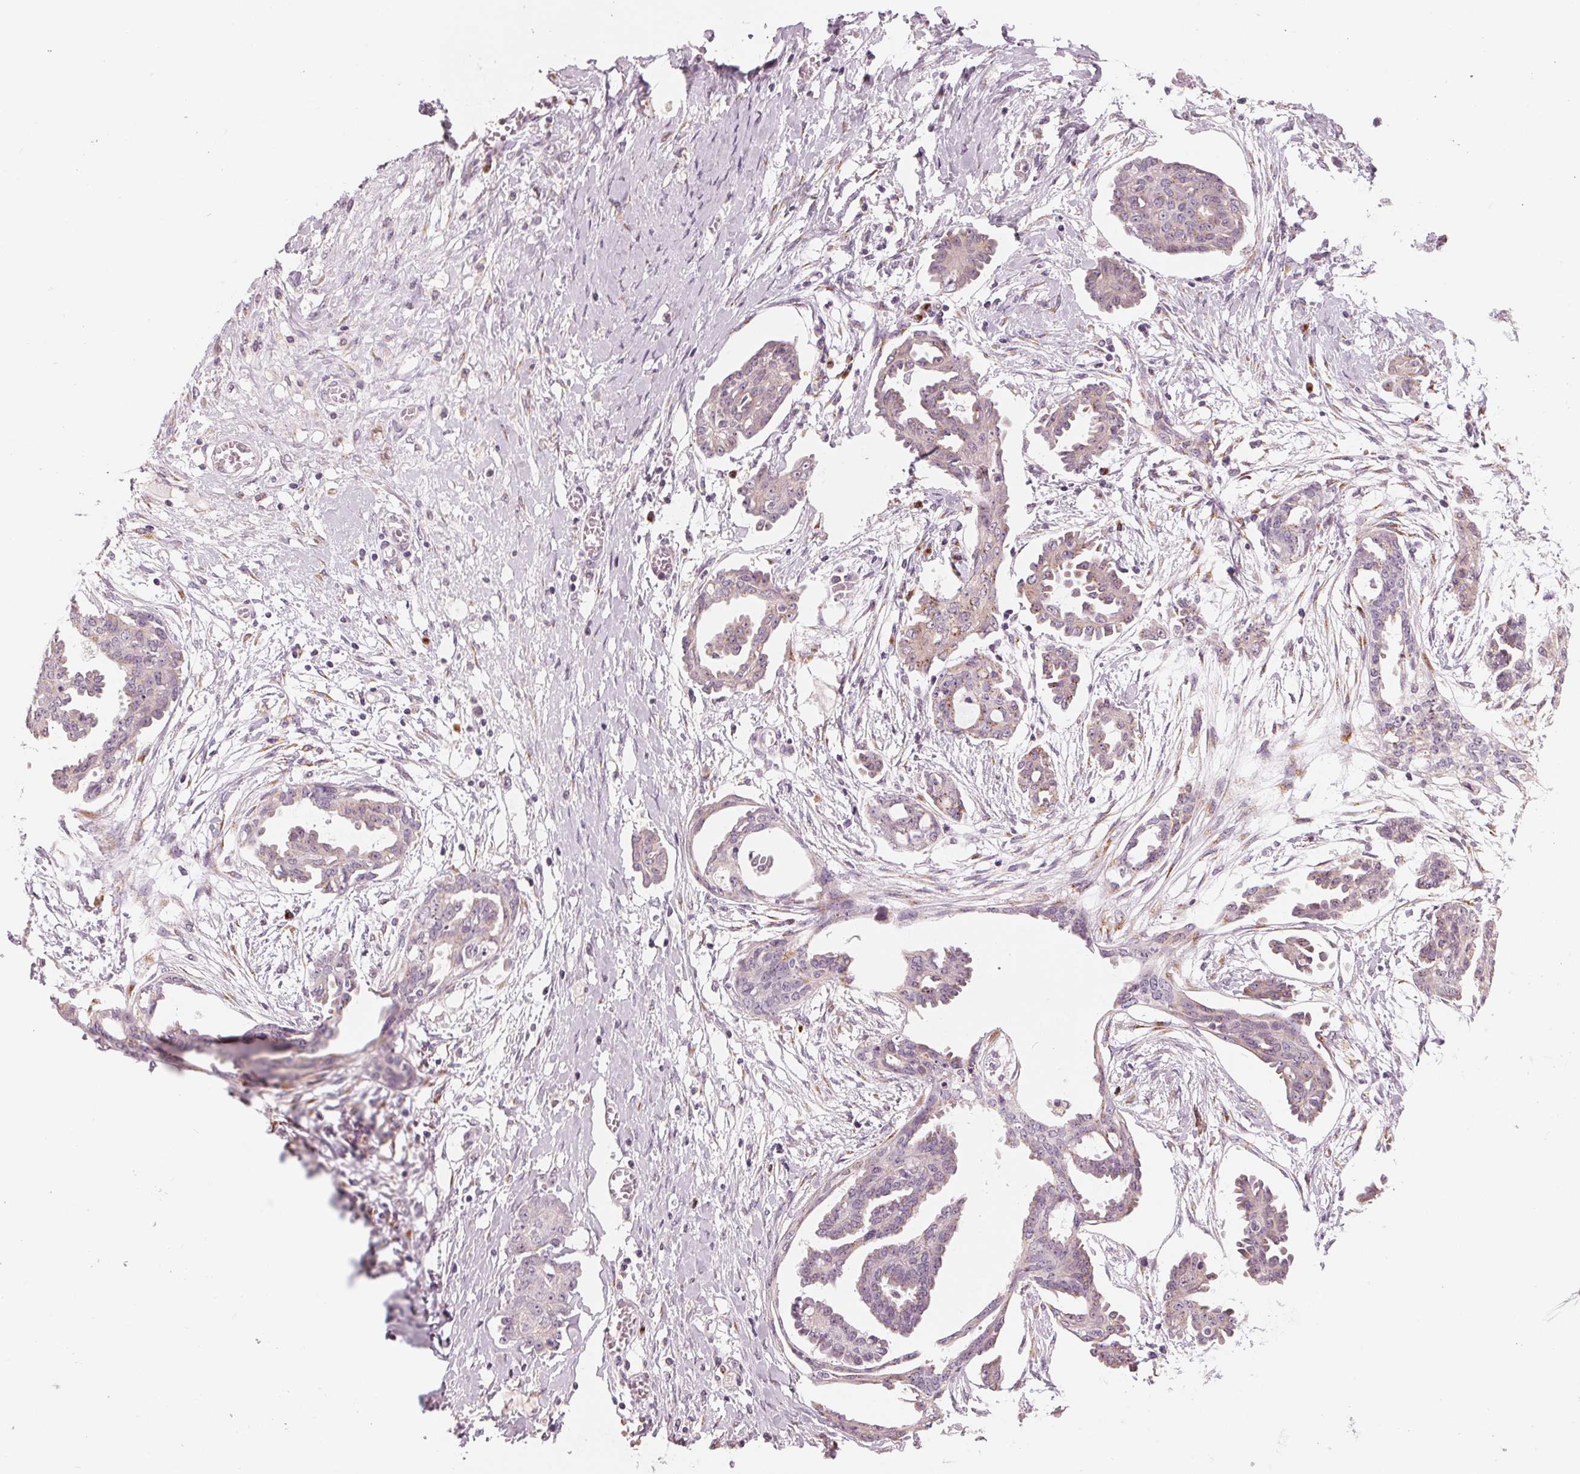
{"staining": {"intensity": "negative", "quantity": "none", "location": "none"}, "tissue": "ovarian cancer", "cell_type": "Tumor cells", "image_type": "cancer", "snomed": [{"axis": "morphology", "description": "Cystadenocarcinoma, serous, NOS"}, {"axis": "topography", "description": "Ovary"}], "caption": "Immunohistochemistry photomicrograph of neoplastic tissue: ovarian cancer (serous cystadenocarcinoma) stained with DAB (3,3'-diaminobenzidine) demonstrates no significant protein expression in tumor cells. (DAB (3,3'-diaminobenzidine) immunohistochemistry visualized using brightfield microscopy, high magnification).", "gene": "IL9R", "patient": {"sex": "female", "age": 71}}